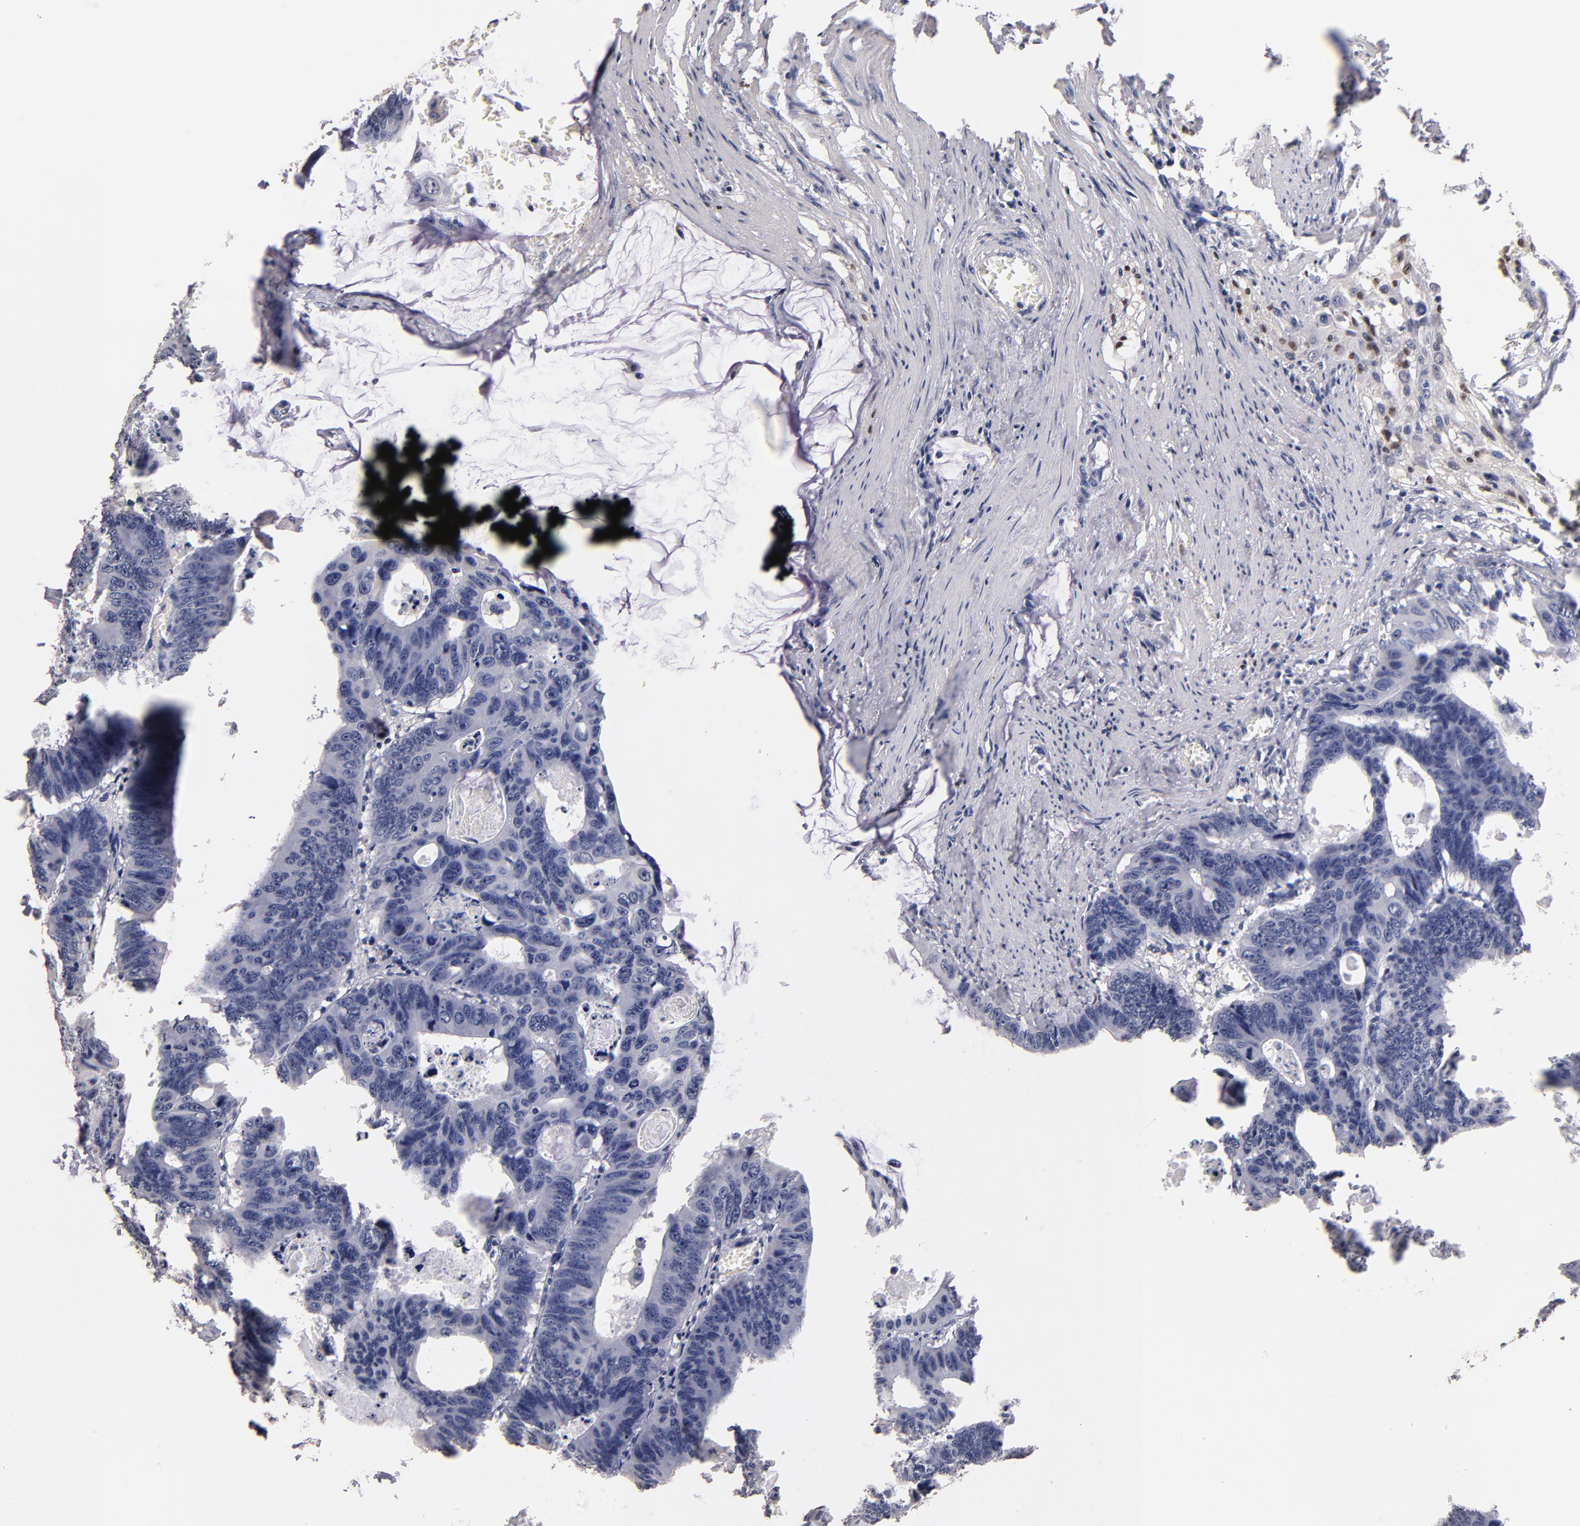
{"staining": {"intensity": "negative", "quantity": "none", "location": "none"}, "tissue": "colorectal cancer", "cell_type": "Tumor cells", "image_type": "cancer", "snomed": [{"axis": "morphology", "description": "Adenocarcinoma, NOS"}, {"axis": "topography", "description": "Colon"}], "caption": "This image is of adenocarcinoma (colorectal) stained with immunohistochemistry to label a protein in brown with the nuclei are counter-stained blue. There is no staining in tumor cells.", "gene": "SOX10", "patient": {"sex": "female", "age": 55}}